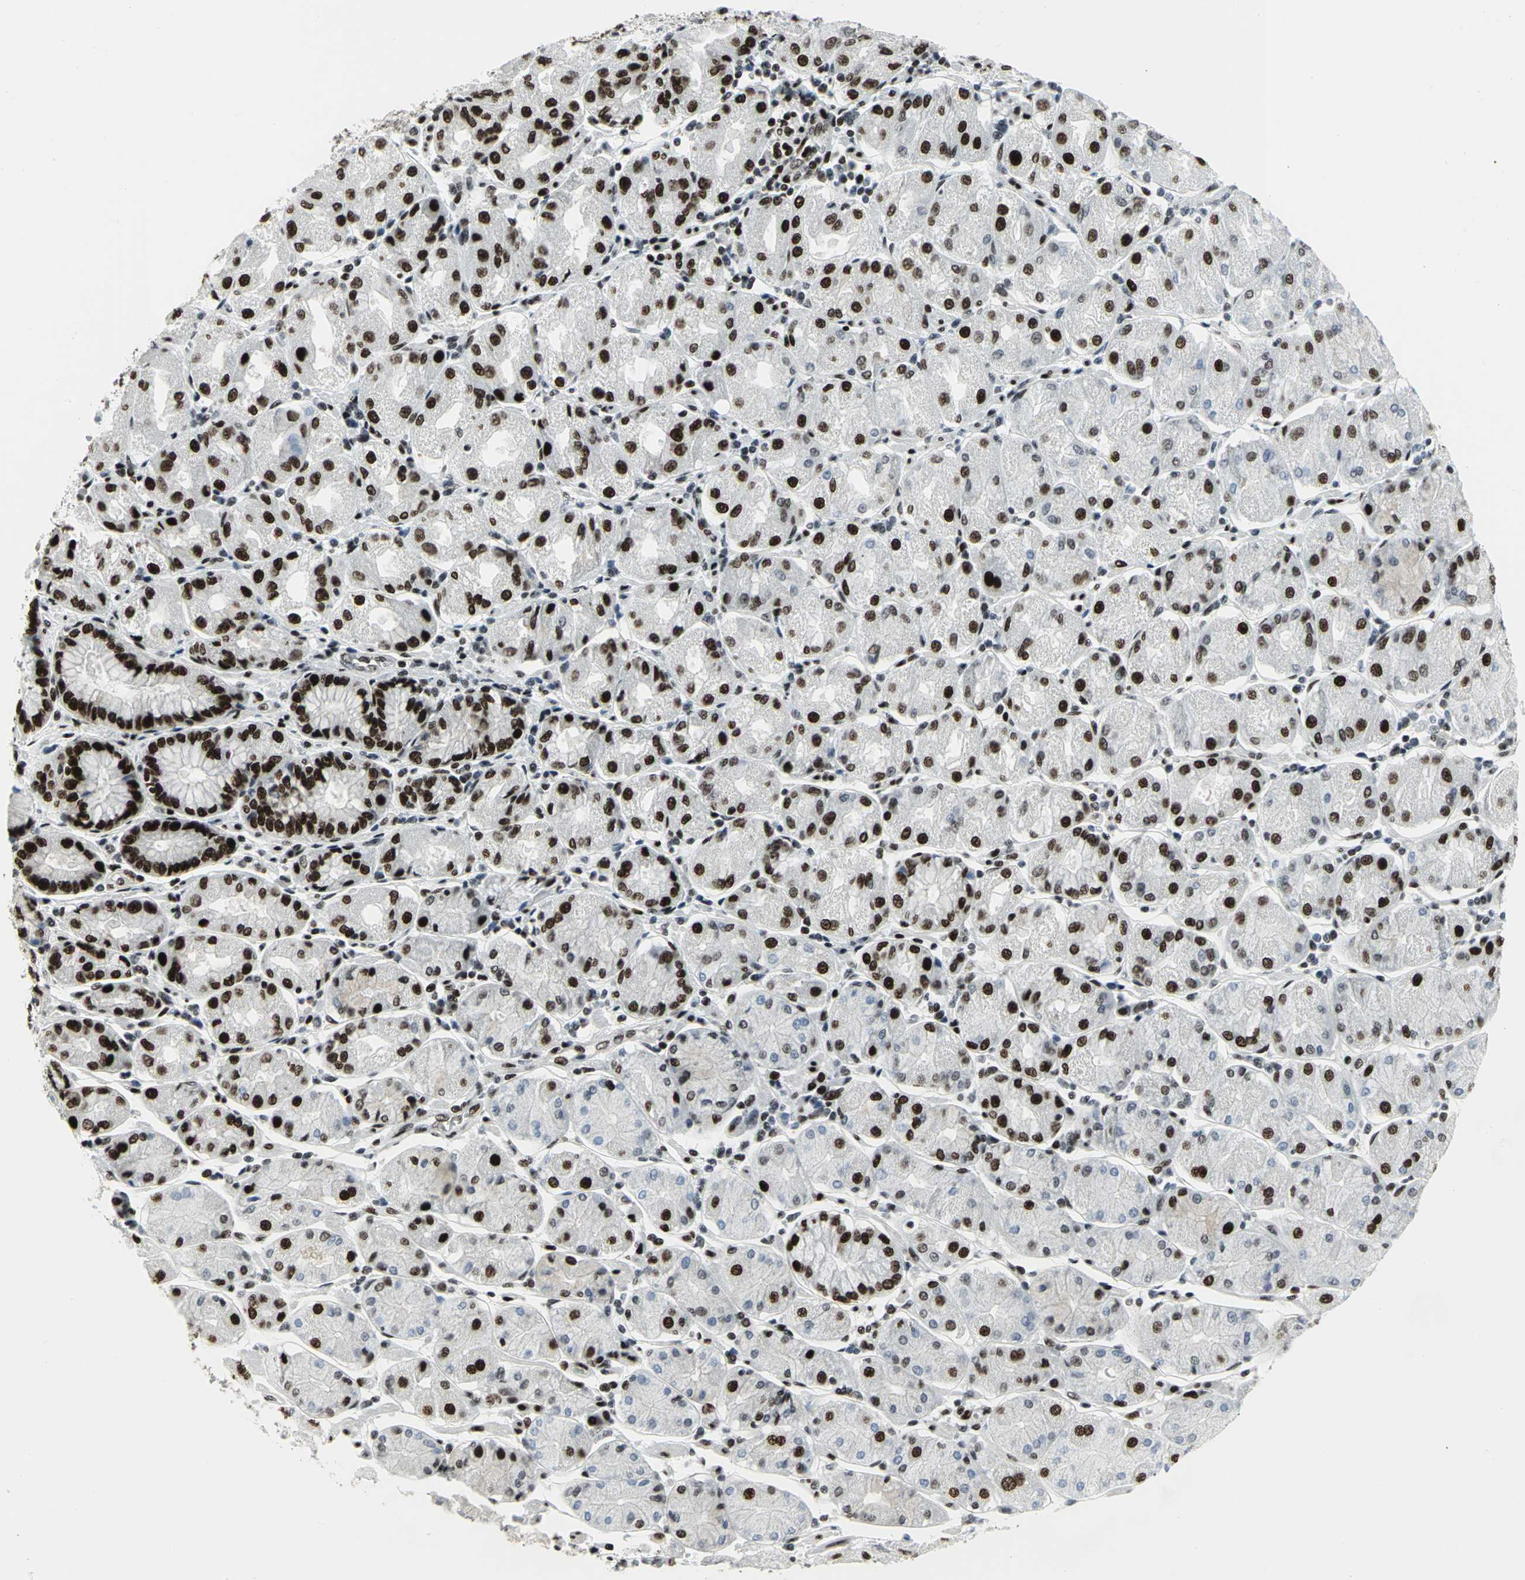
{"staining": {"intensity": "strong", "quantity": ">75%", "location": "nuclear"}, "tissue": "stomach cancer", "cell_type": "Tumor cells", "image_type": "cancer", "snomed": [{"axis": "morphology", "description": "Normal tissue, NOS"}, {"axis": "morphology", "description": "Adenocarcinoma, NOS"}, {"axis": "topography", "description": "Stomach, upper"}, {"axis": "topography", "description": "Stomach"}], "caption": "The immunohistochemical stain highlights strong nuclear expression in tumor cells of adenocarcinoma (stomach) tissue. (brown staining indicates protein expression, while blue staining denotes nuclei).", "gene": "SMARCA4", "patient": {"sex": "male", "age": 59}}